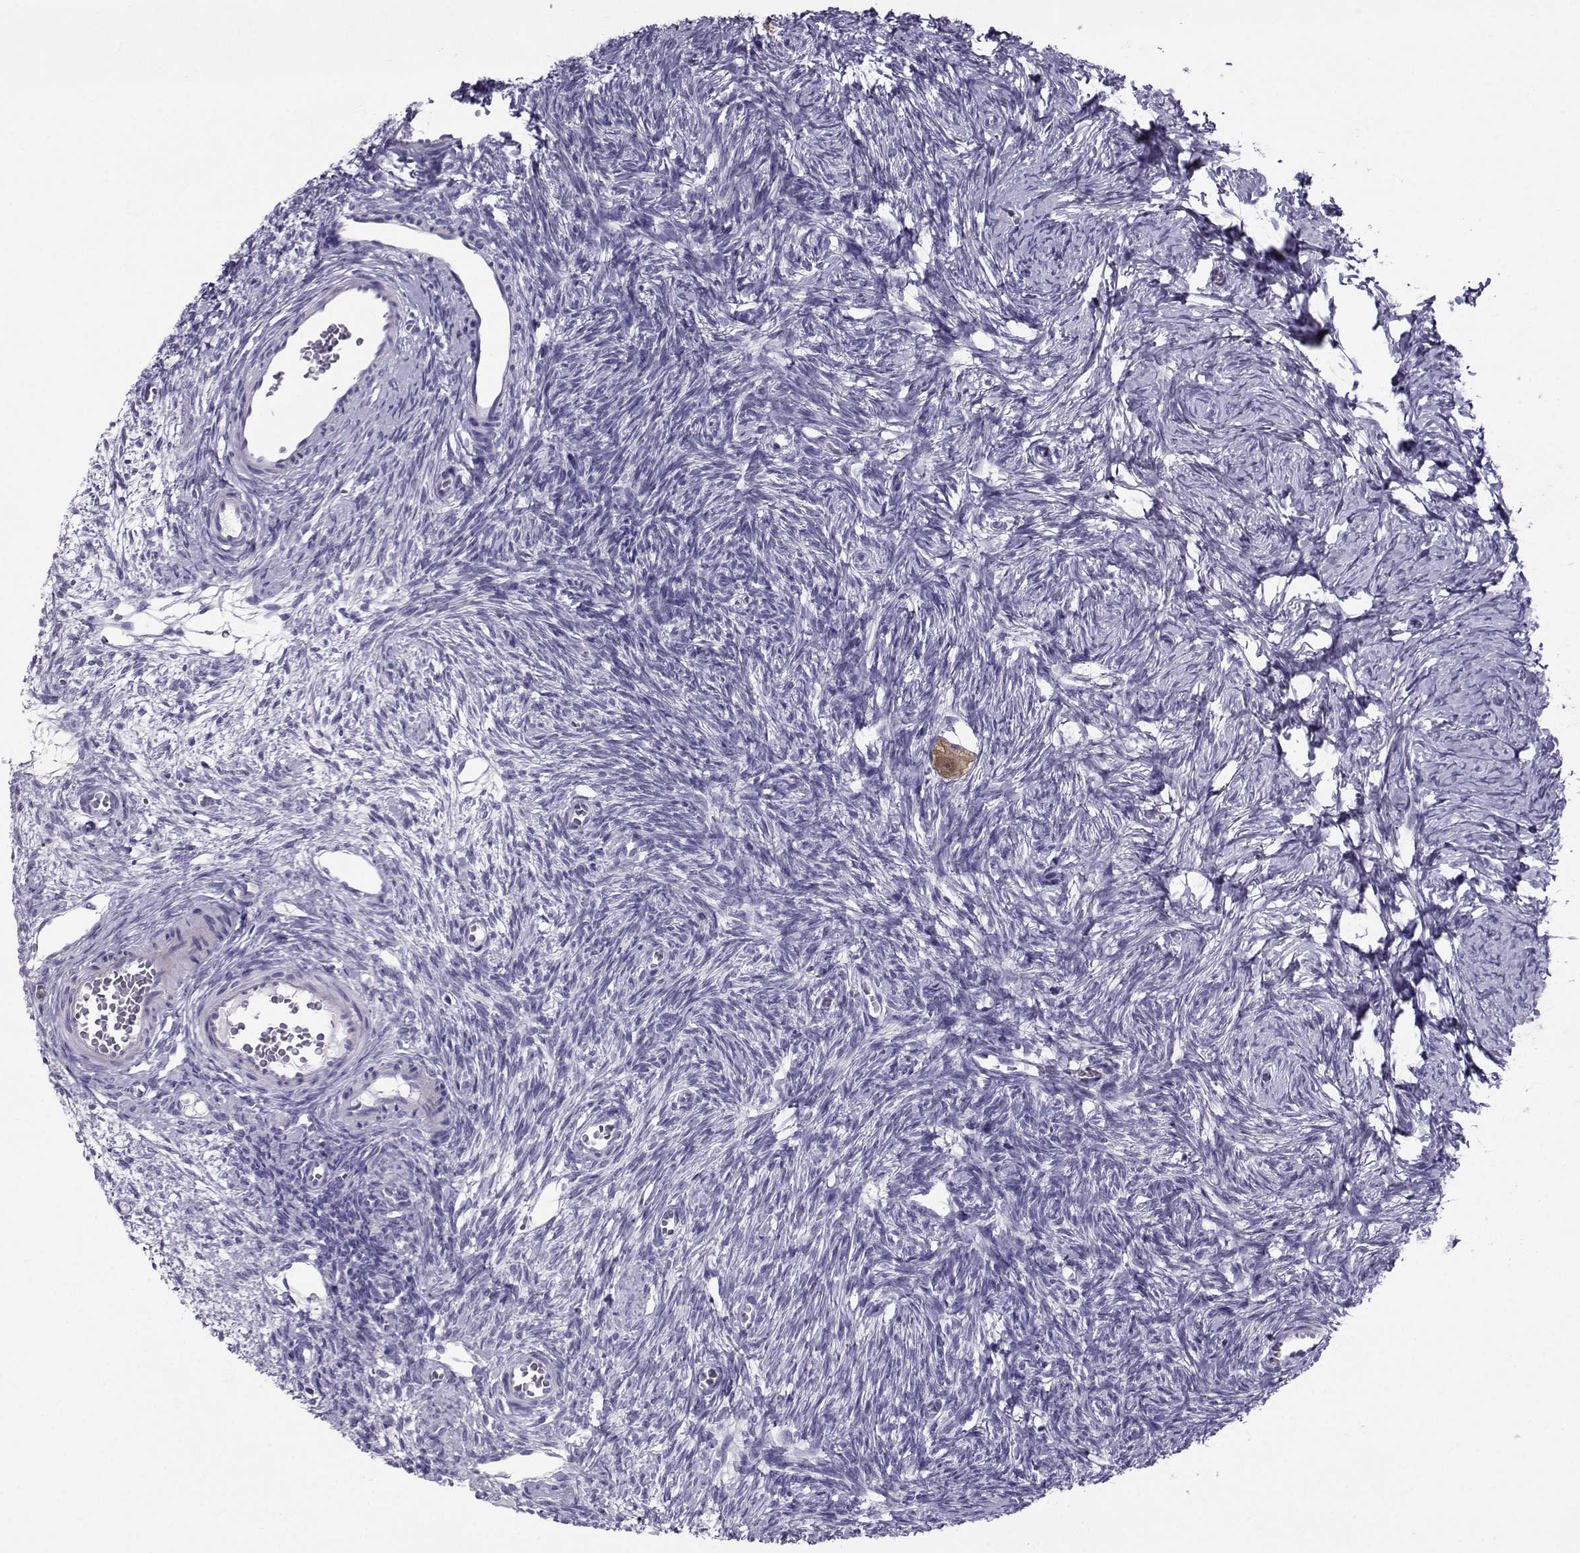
{"staining": {"intensity": "moderate", "quantity": ">75%", "location": "cytoplasmic/membranous"}, "tissue": "ovary", "cell_type": "Follicle cells", "image_type": "normal", "snomed": [{"axis": "morphology", "description": "Normal tissue, NOS"}, {"axis": "topography", "description": "Ovary"}], "caption": "Immunohistochemical staining of normal human ovary exhibits moderate cytoplasmic/membranous protein staining in approximately >75% of follicle cells.", "gene": "PGK1", "patient": {"sex": "female", "age": 27}}